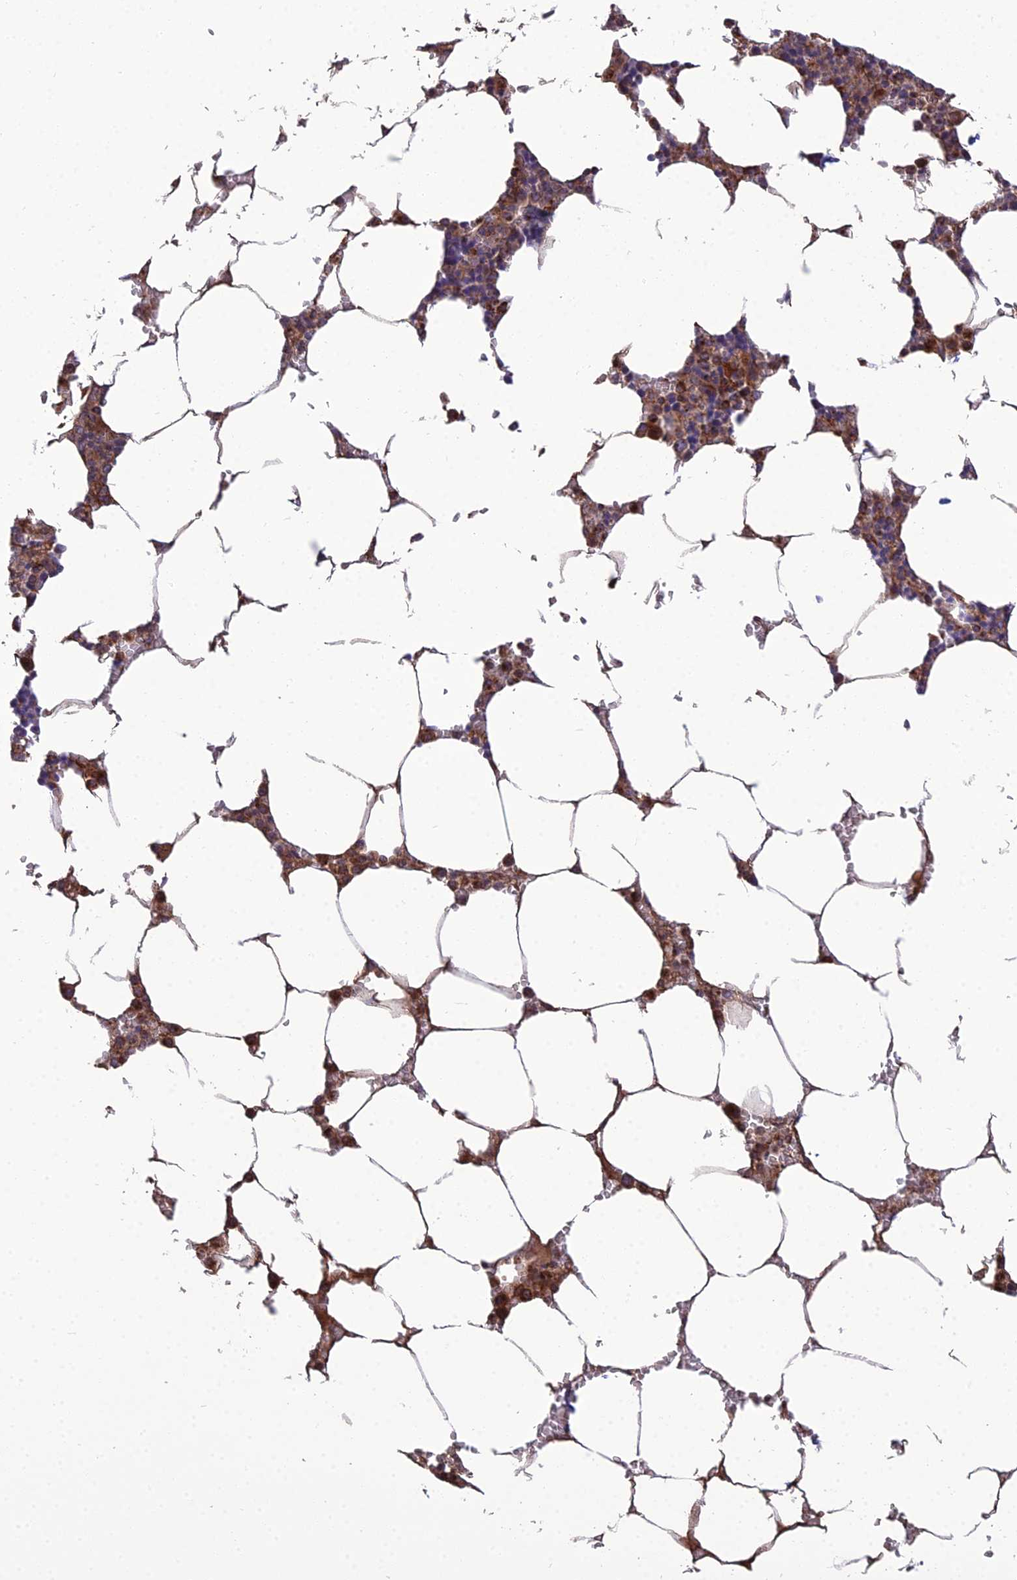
{"staining": {"intensity": "moderate", "quantity": ">75%", "location": "cytoplasmic/membranous"}, "tissue": "bone marrow", "cell_type": "Hematopoietic cells", "image_type": "normal", "snomed": [{"axis": "morphology", "description": "Normal tissue, NOS"}, {"axis": "topography", "description": "Bone marrow"}], "caption": "Human bone marrow stained for a protein (brown) demonstrates moderate cytoplasmic/membranous positive positivity in about >75% of hematopoietic cells.", "gene": "LNPEP", "patient": {"sex": "male", "age": 70}}